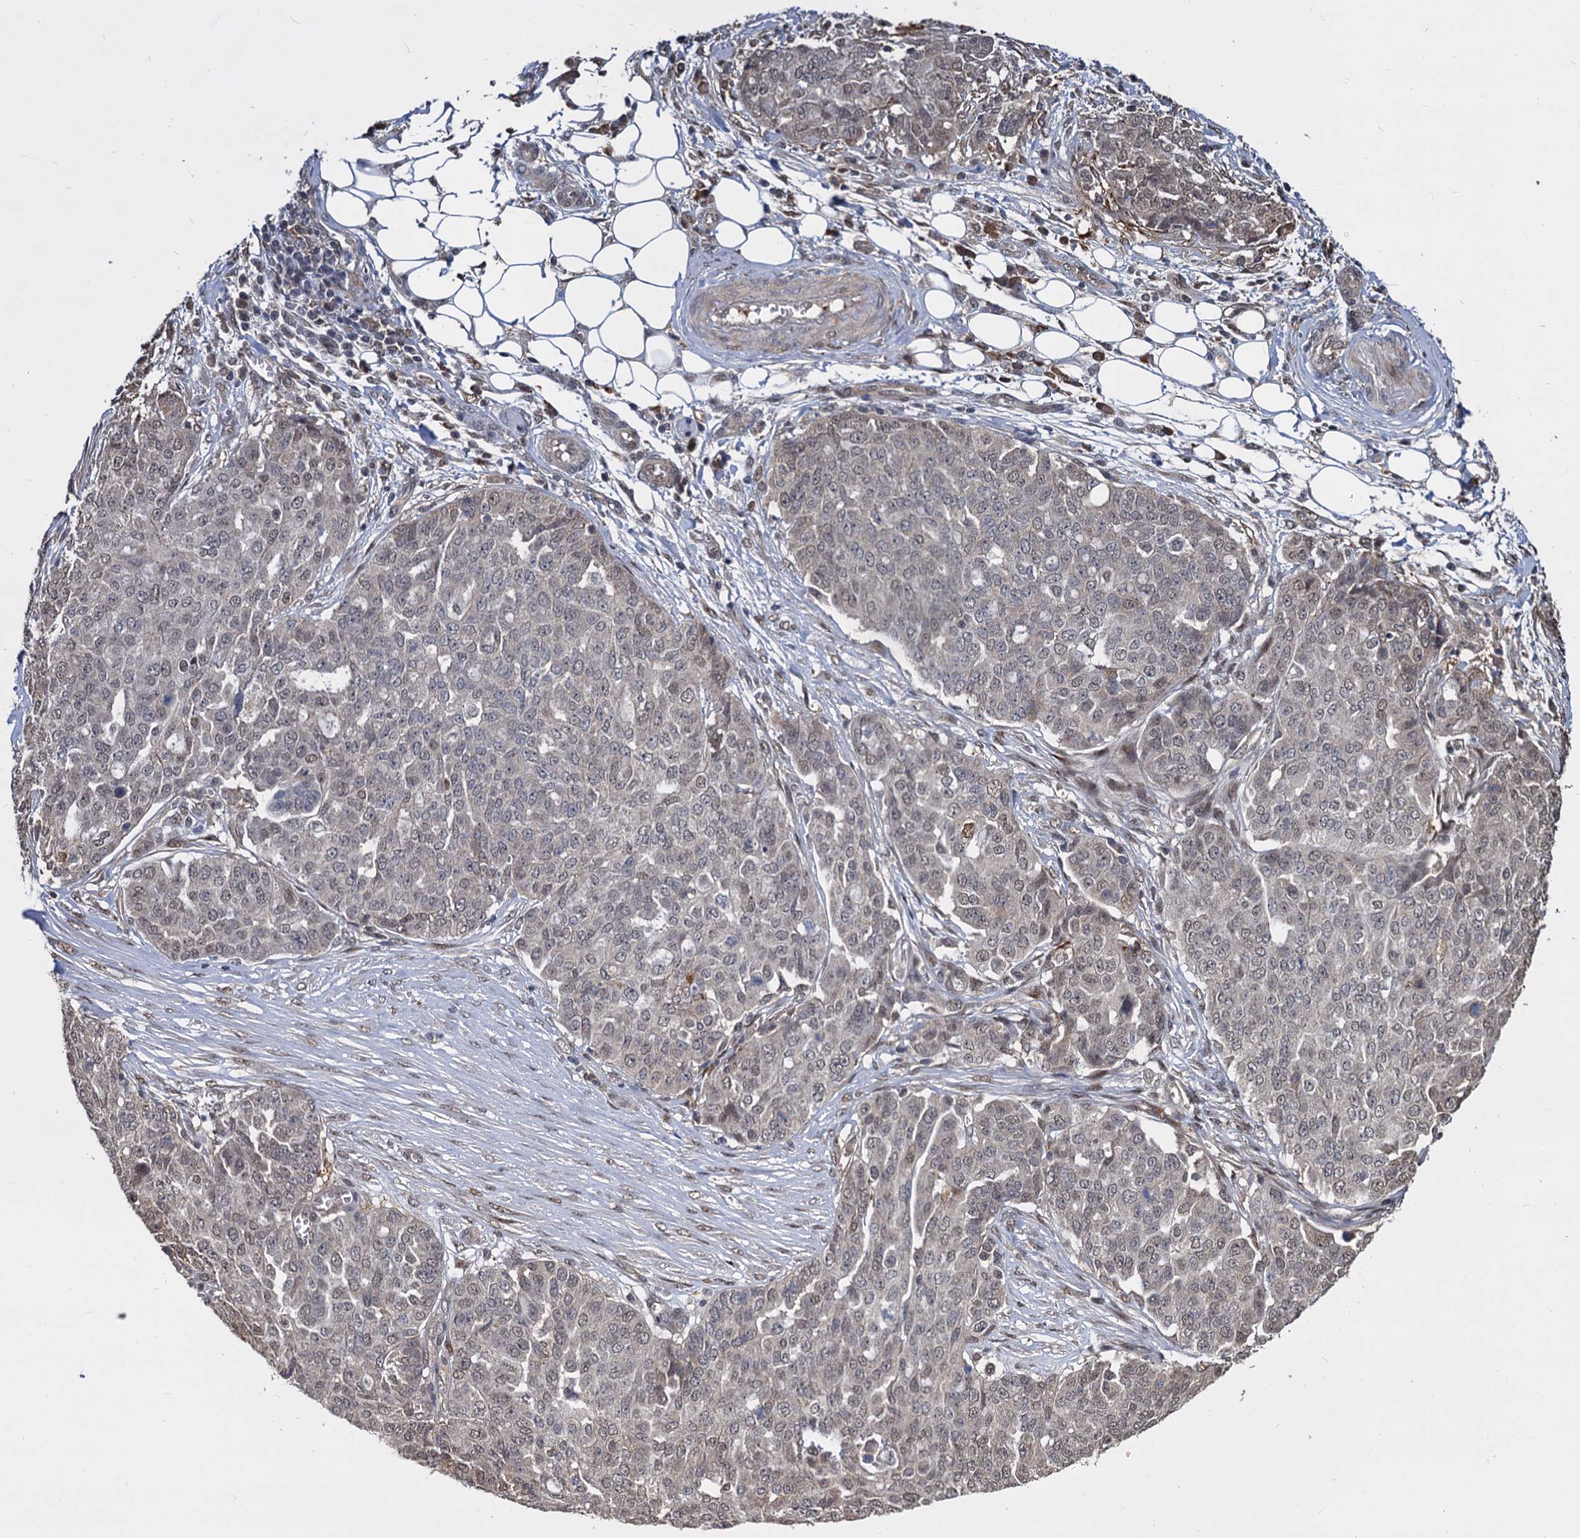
{"staining": {"intensity": "weak", "quantity": "25%-75%", "location": "nuclear"}, "tissue": "ovarian cancer", "cell_type": "Tumor cells", "image_type": "cancer", "snomed": [{"axis": "morphology", "description": "Cystadenocarcinoma, serous, NOS"}, {"axis": "topography", "description": "Soft tissue"}, {"axis": "topography", "description": "Ovary"}], "caption": "Brown immunohistochemical staining in ovarian cancer (serous cystadenocarcinoma) displays weak nuclear staining in about 25%-75% of tumor cells.", "gene": "PSMD4", "patient": {"sex": "female", "age": 57}}